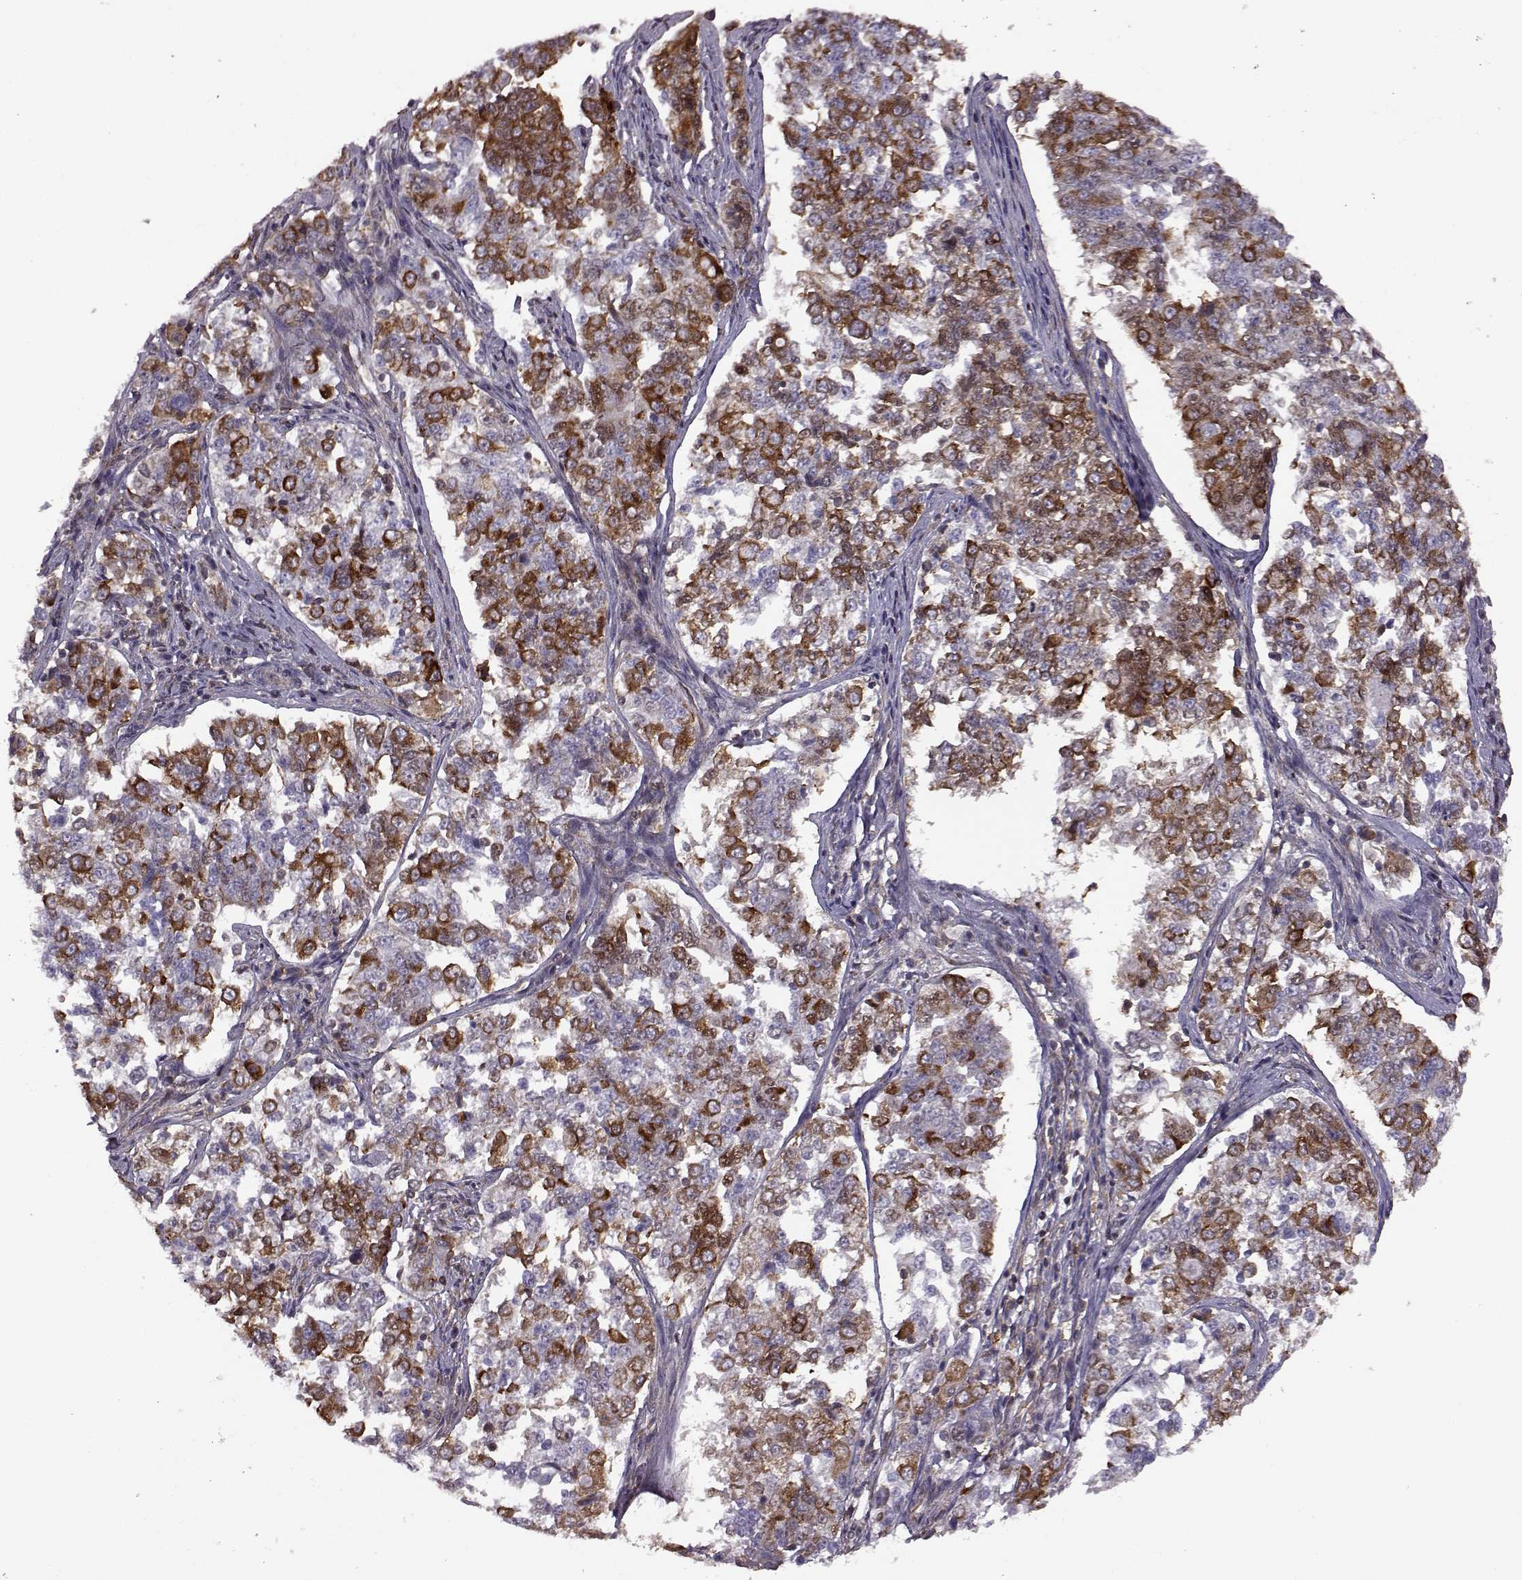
{"staining": {"intensity": "strong", "quantity": "25%-75%", "location": "cytoplasmic/membranous"}, "tissue": "endometrial cancer", "cell_type": "Tumor cells", "image_type": "cancer", "snomed": [{"axis": "morphology", "description": "Adenocarcinoma, NOS"}, {"axis": "topography", "description": "Endometrium"}], "caption": "Immunohistochemistry of human endometrial adenocarcinoma reveals high levels of strong cytoplasmic/membranous expression in approximately 25%-75% of tumor cells. (IHC, brightfield microscopy, high magnification).", "gene": "URI1", "patient": {"sex": "female", "age": 43}}